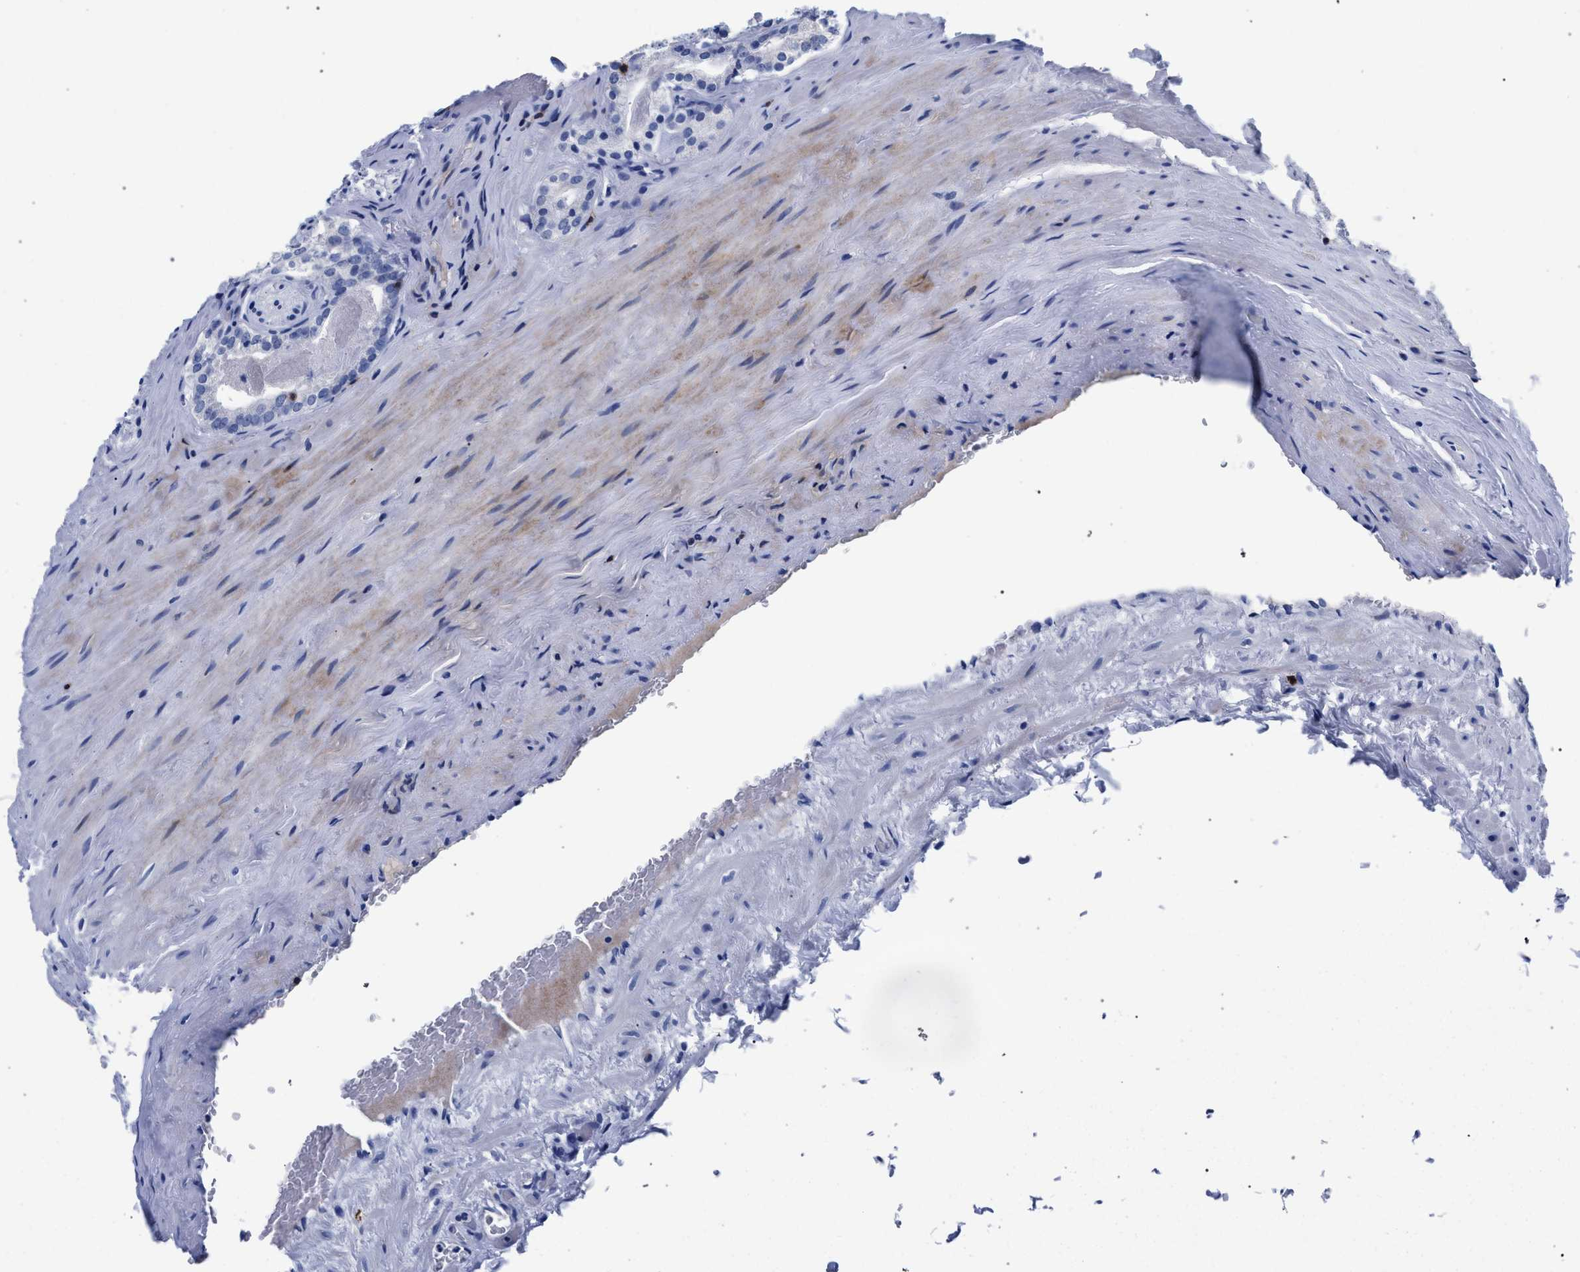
{"staining": {"intensity": "negative", "quantity": "none", "location": "none"}, "tissue": "prostate cancer", "cell_type": "Tumor cells", "image_type": "cancer", "snomed": [{"axis": "morphology", "description": "Adenocarcinoma, Low grade"}, {"axis": "topography", "description": "Prostate"}], "caption": "Immunohistochemistry of adenocarcinoma (low-grade) (prostate) displays no positivity in tumor cells.", "gene": "KLRK1", "patient": {"sex": "male", "age": 59}}